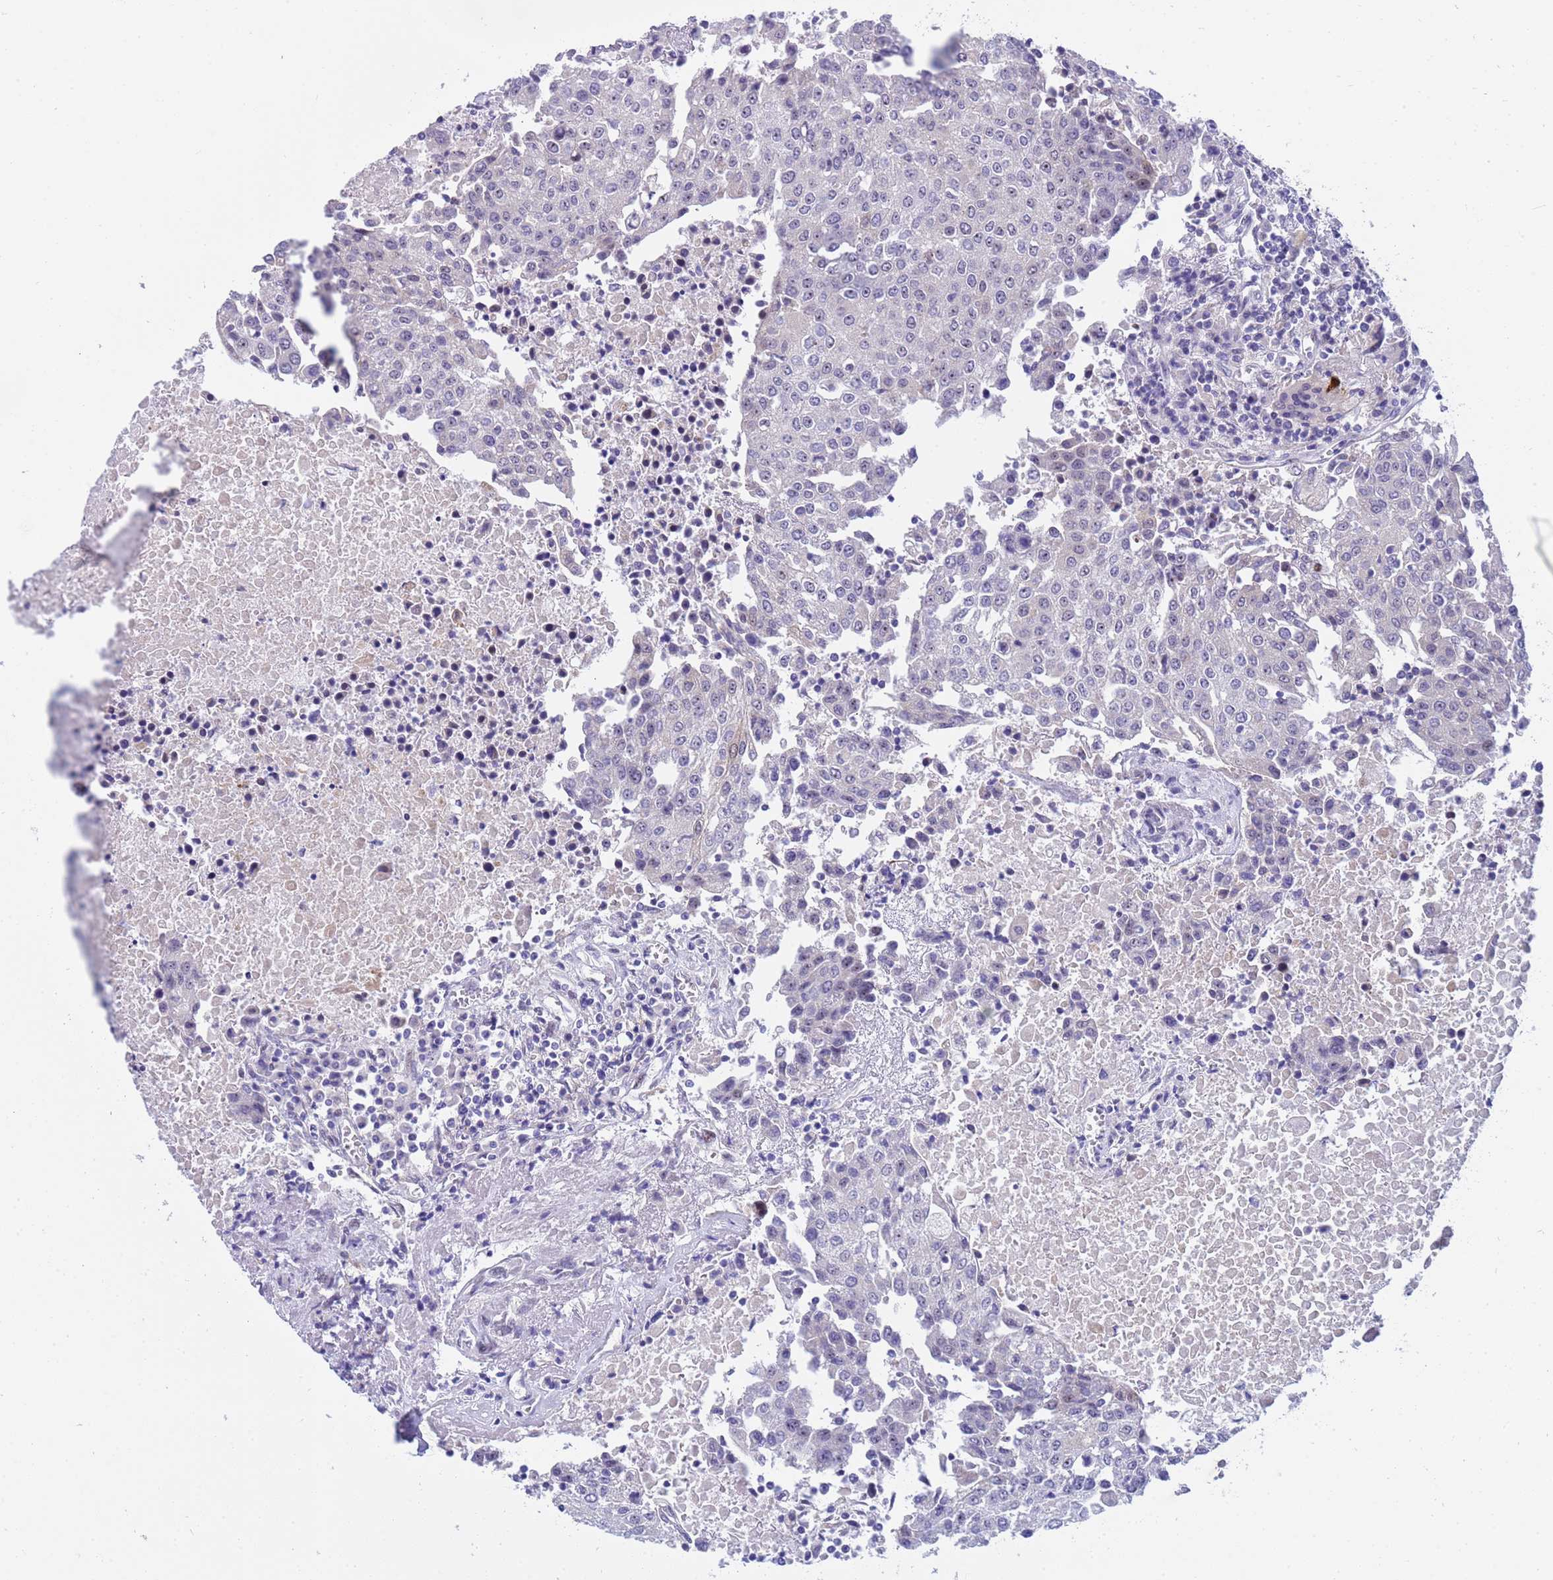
{"staining": {"intensity": "negative", "quantity": "none", "location": "none"}, "tissue": "urothelial cancer", "cell_type": "Tumor cells", "image_type": "cancer", "snomed": [{"axis": "morphology", "description": "Urothelial carcinoma, High grade"}, {"axis": "topography", "description": "Urinary bladder"}], "caption": "Immunohistochemistry (IHC) of human urothelial carcinoma (high-grade) reveals no staining in tumor cells.", "gene": "LRATD1", "patient": {"sex": "female", "age": 85}}